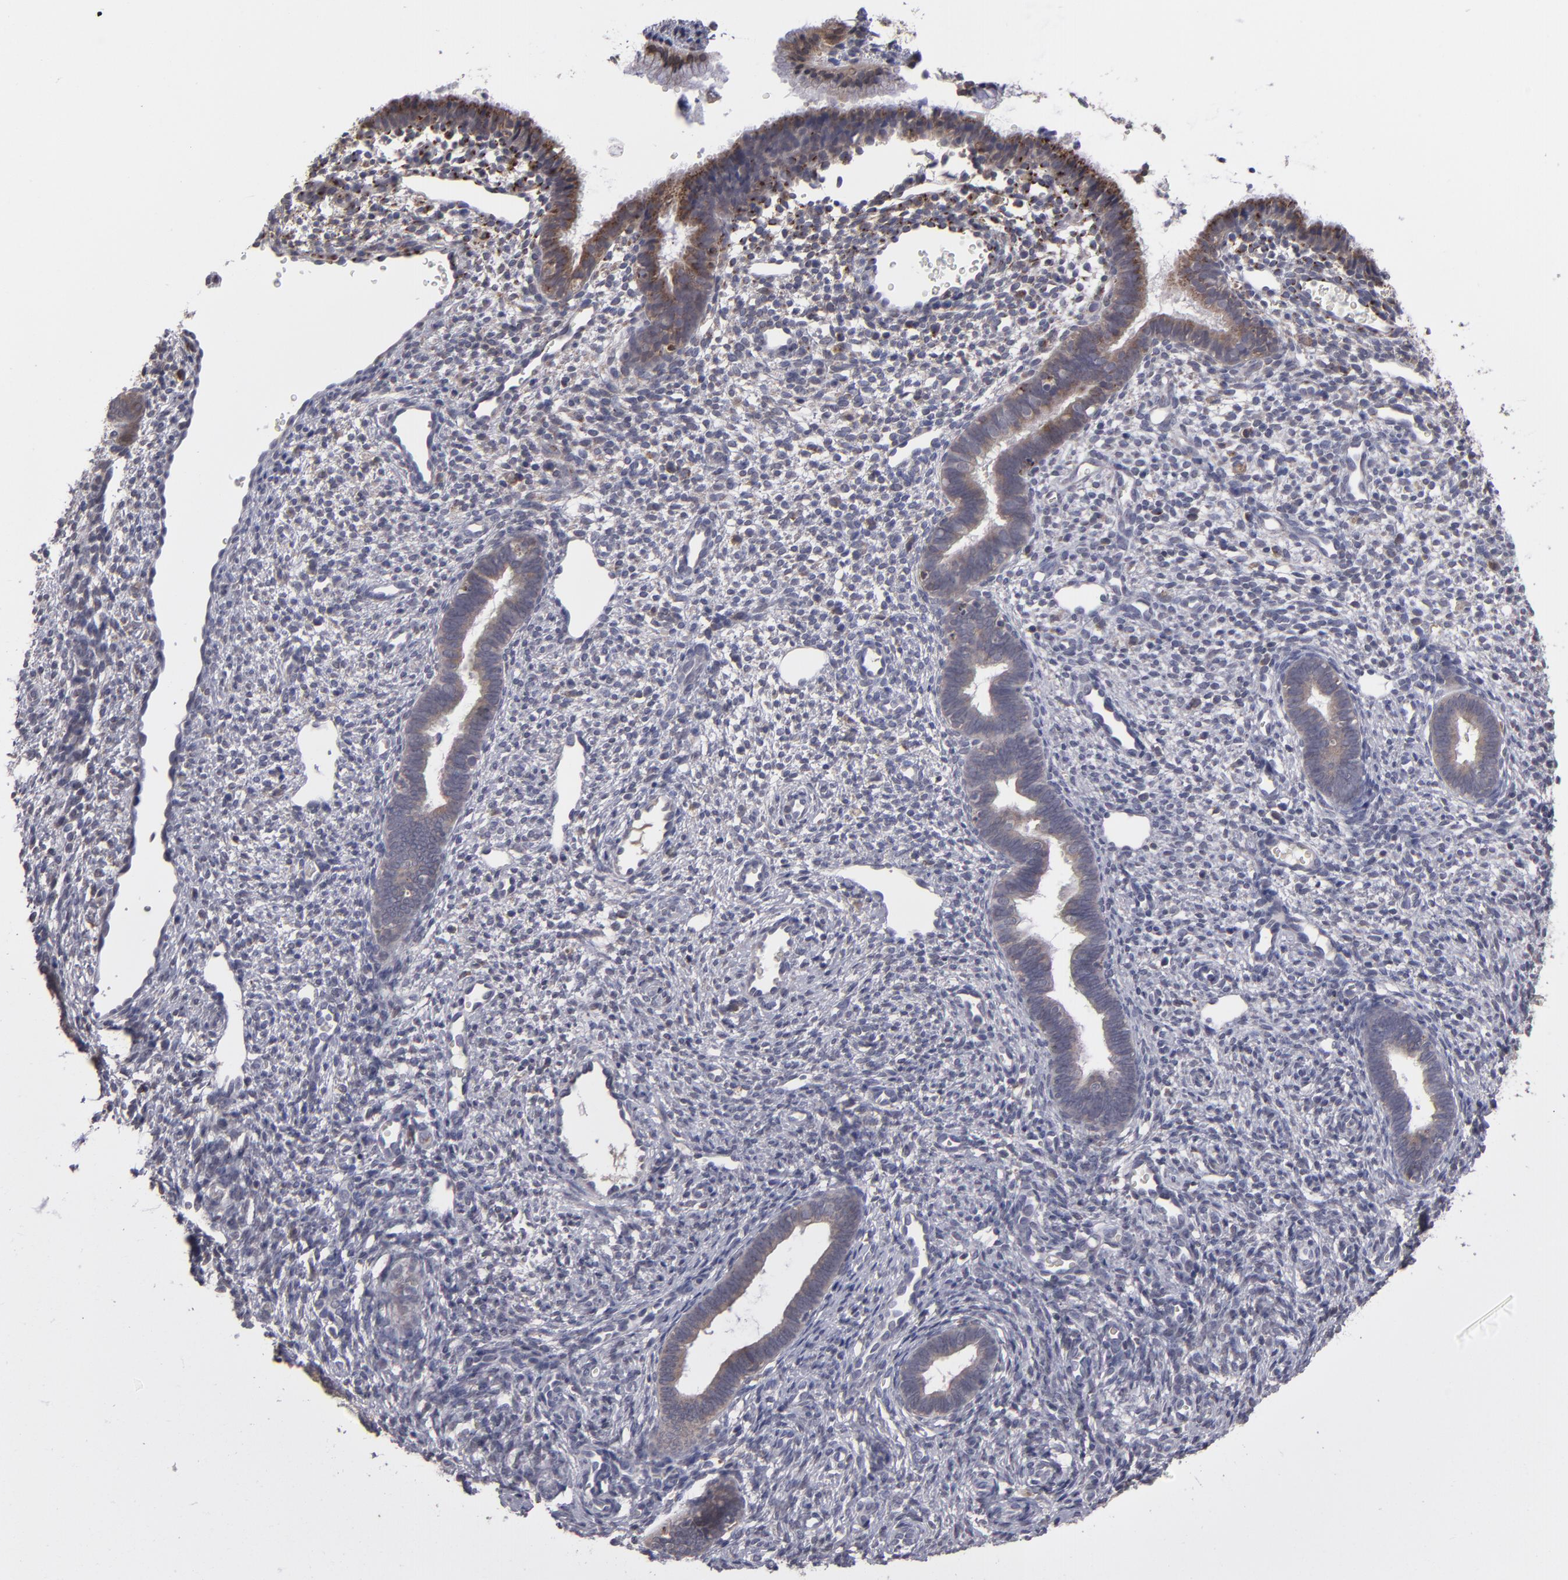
{"staining": {"intensity": "moderate", "quantity": "<25%", "location": "cytoplasmic/membranous"}, "tissue": "endometrium", "cell_type": "Cells in endometrial stroma", "image_type": "normal", "snomed": [{"axis": "morphology", "description": "Normal tissue, NOS"}, {"axis": "topography", "description": "Endometrium"}], "caption": "A high-resolution photomicrograph shows immunohistochemistry staining of normal endometrium, which reveals moderate cytoplasmic/membranous positivity in about <25% of cells in endometrial stroma. The protein is shown in brown color, while the nuclei are stained blue.", "gene": "IL12A", "patient": {"sex": "female", "age": 27}}